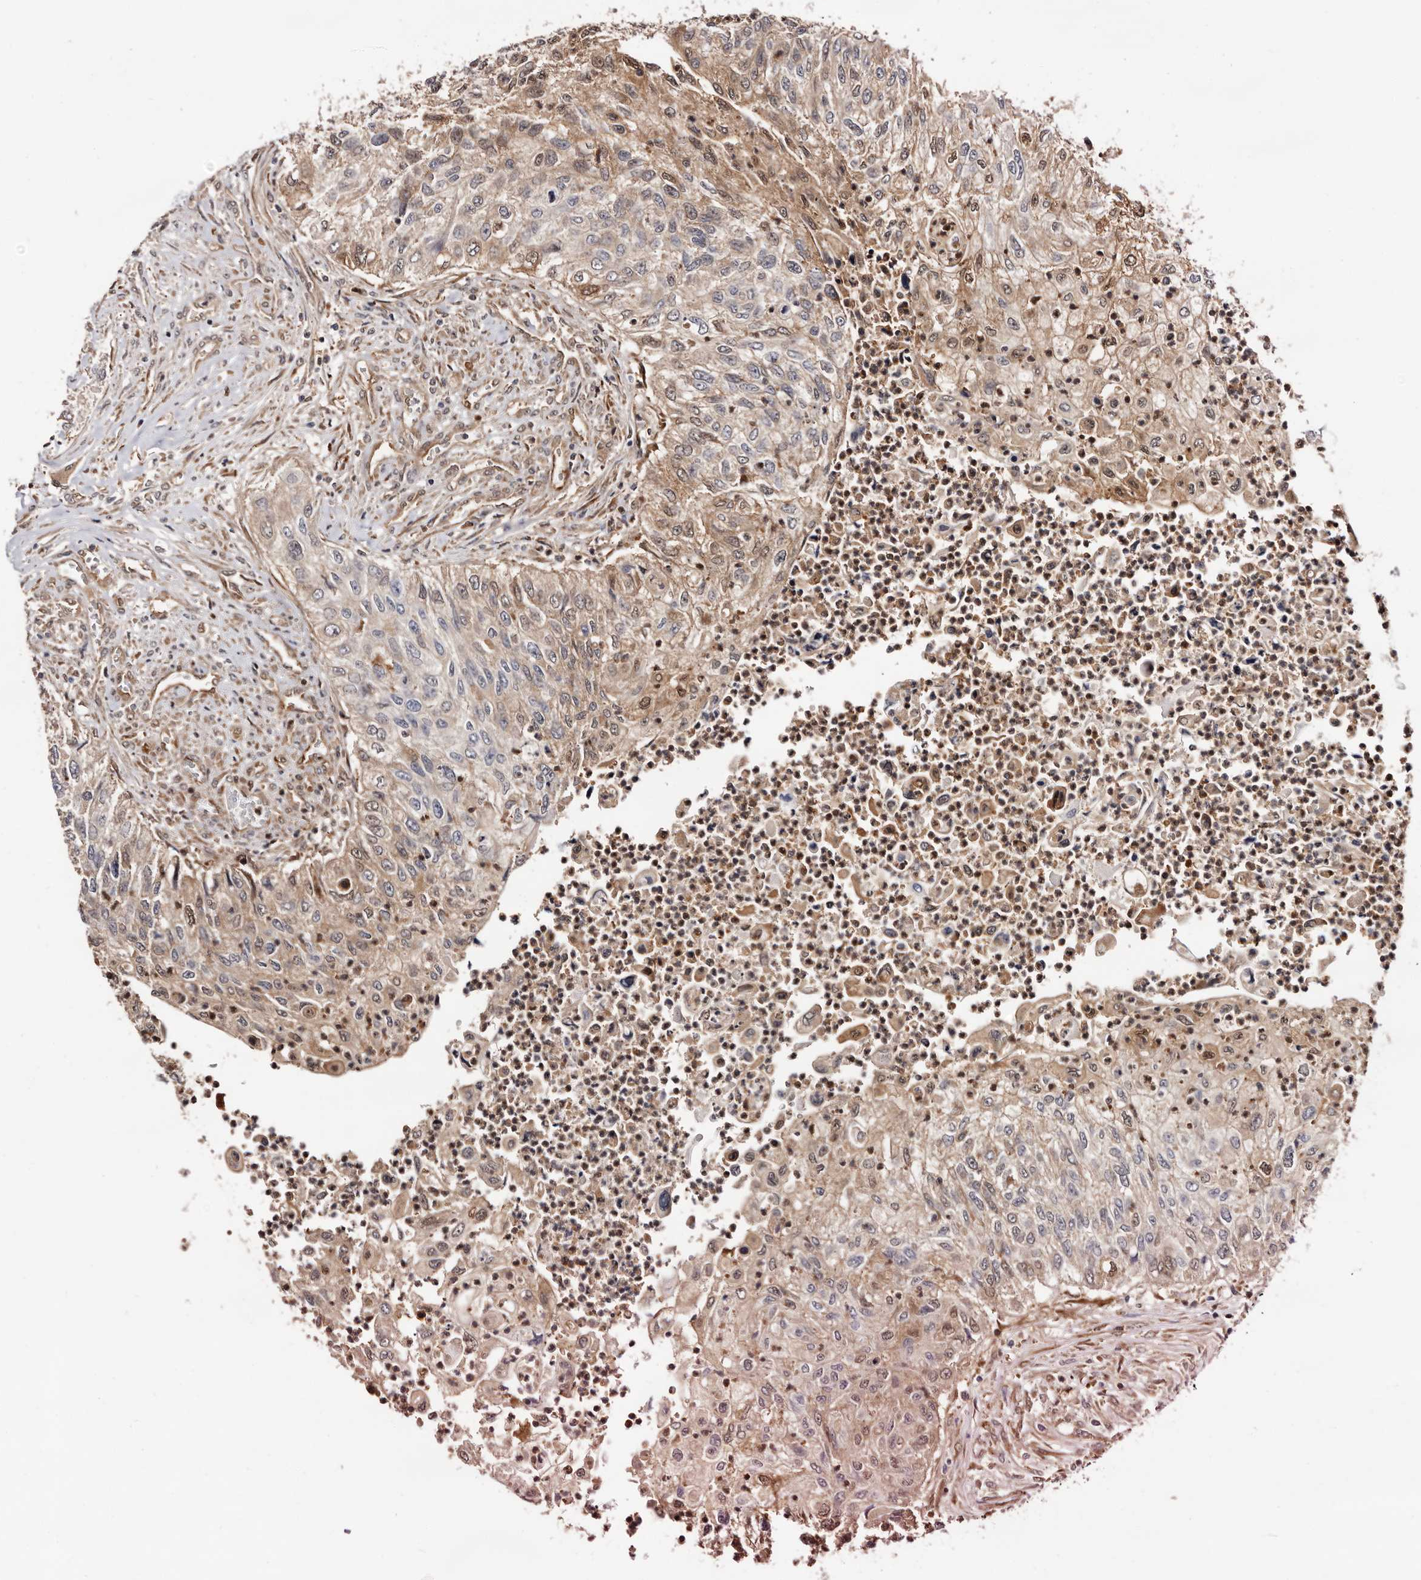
{"staining": {"intensity": "weak", "quantity": "25%-75%", "location": "cytoplasmic/membranous,nuclear"}, "tissue": "urothelial cancer", "cell_type": "Tumor cells", "image_type": "cancer", "snomed": [{"axis": "morphology", "description": "Urothelial carcinoma, High grade"}, {"axis": "topography", "description": "Urinary bladder"}], "caption": "A histopathology image showing weak cytoplasmic/membranous and nuclear expression in approximately 25%-75% of tumor cells in urothelial cancer, as visualized by brown immunohistochemical staining.", "gene": "TP53I3", "patient": {"sex": "female", "age": 60}}